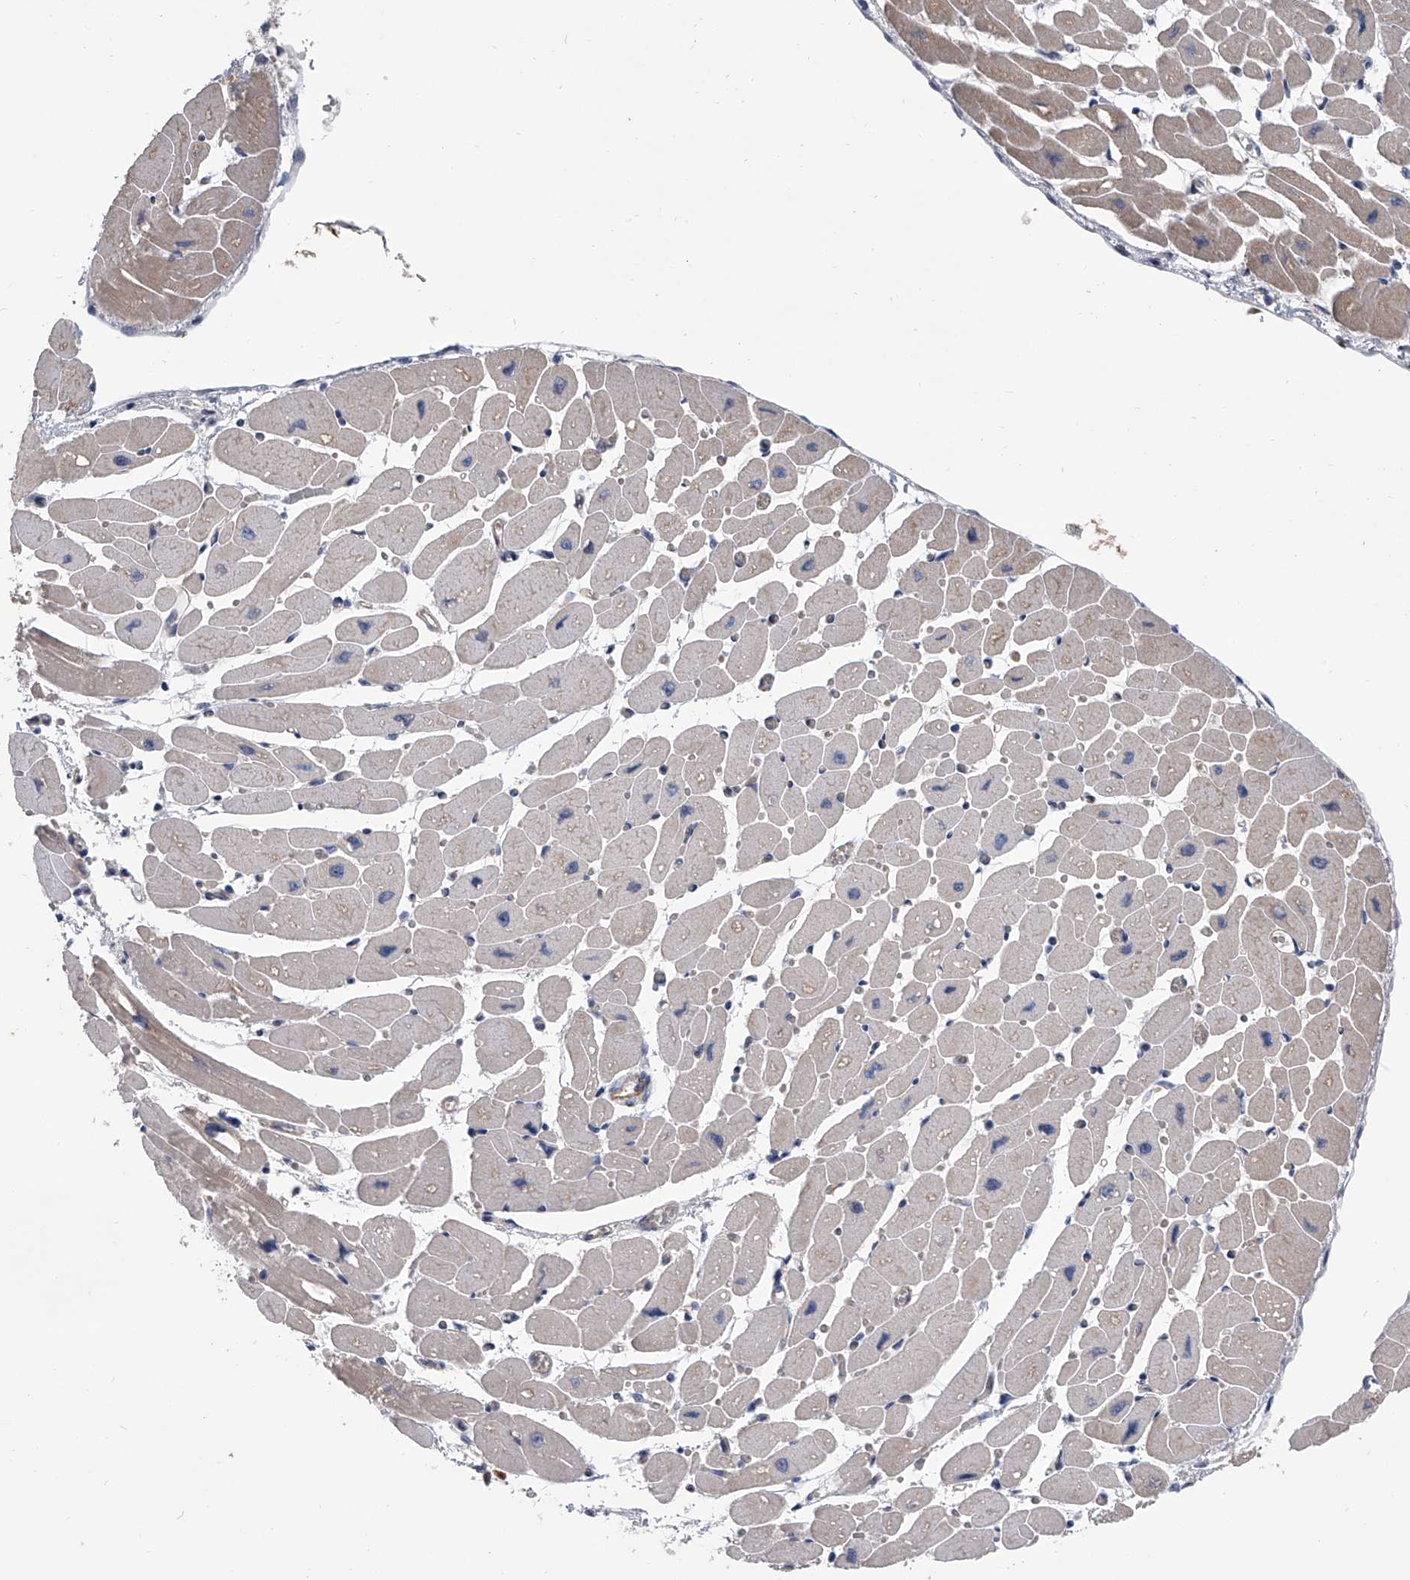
{"staining": {"intensity": "weak", "quantity": "25%-75%", "location": "cytoplasmic/membranous"}, "tissue": "heart muscle", "cell_type": "Cardiomyocytes", "image_type": "normal", "snomed": [{"axis": "morphology", "description": "Normal tissue, NOS"}, {"axis": "topography", "description": "Heart"}], "caption": "Cardiomyocytes exhibit weak cytoplasmic/membranous staining in approximately 25%-75% of cells in normal heart muscle. The staining is performed using DAB brown chromogen to label protein expression. The nuclei are counter-stained blue using hematoxylin.", "gene": "ZNF426", "patient": {"sex": "female", "age": 54}}